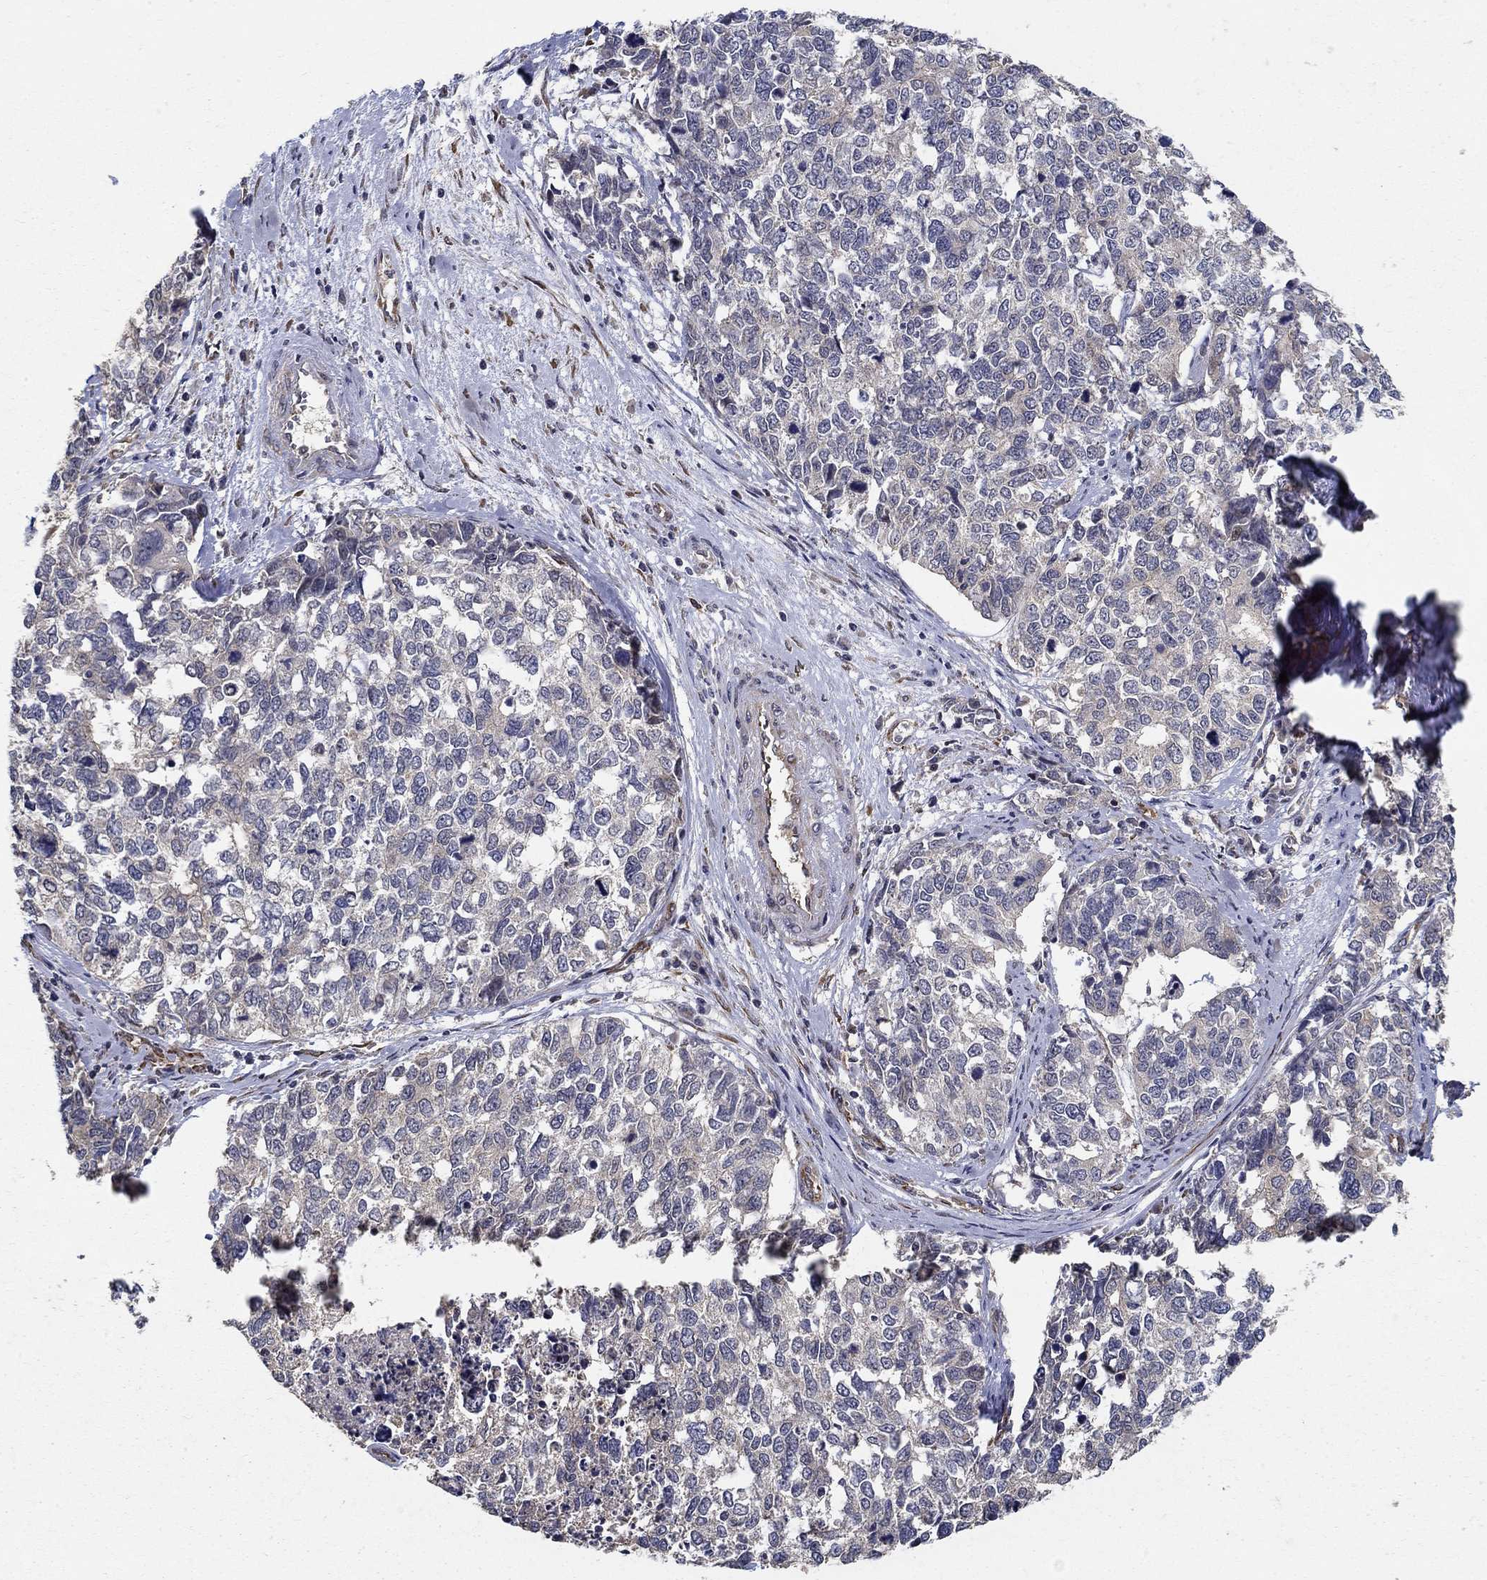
{"staining": {"intensity": "negative", "quantity": "none", "location": "none"}, "tissue": "cervical cancer", "cell_type": "Tumor cells", "image_type": "cancer", "snomed": [{"axis": "morphology", "description": "Squamous cell carcinoma, NOS"}, {"axis": "topography", "description": "Cervix"}], "caption": "Immunohistochemistry photomicrograph of human squamous cell carcinoma (cervical) stained for a protein (brown), which reveals no expression in tumor cells. (DAB immunohistochemistry, high magnification).", "gene": "ZNF594", "patient": {"sex": "female", "age": 63}}